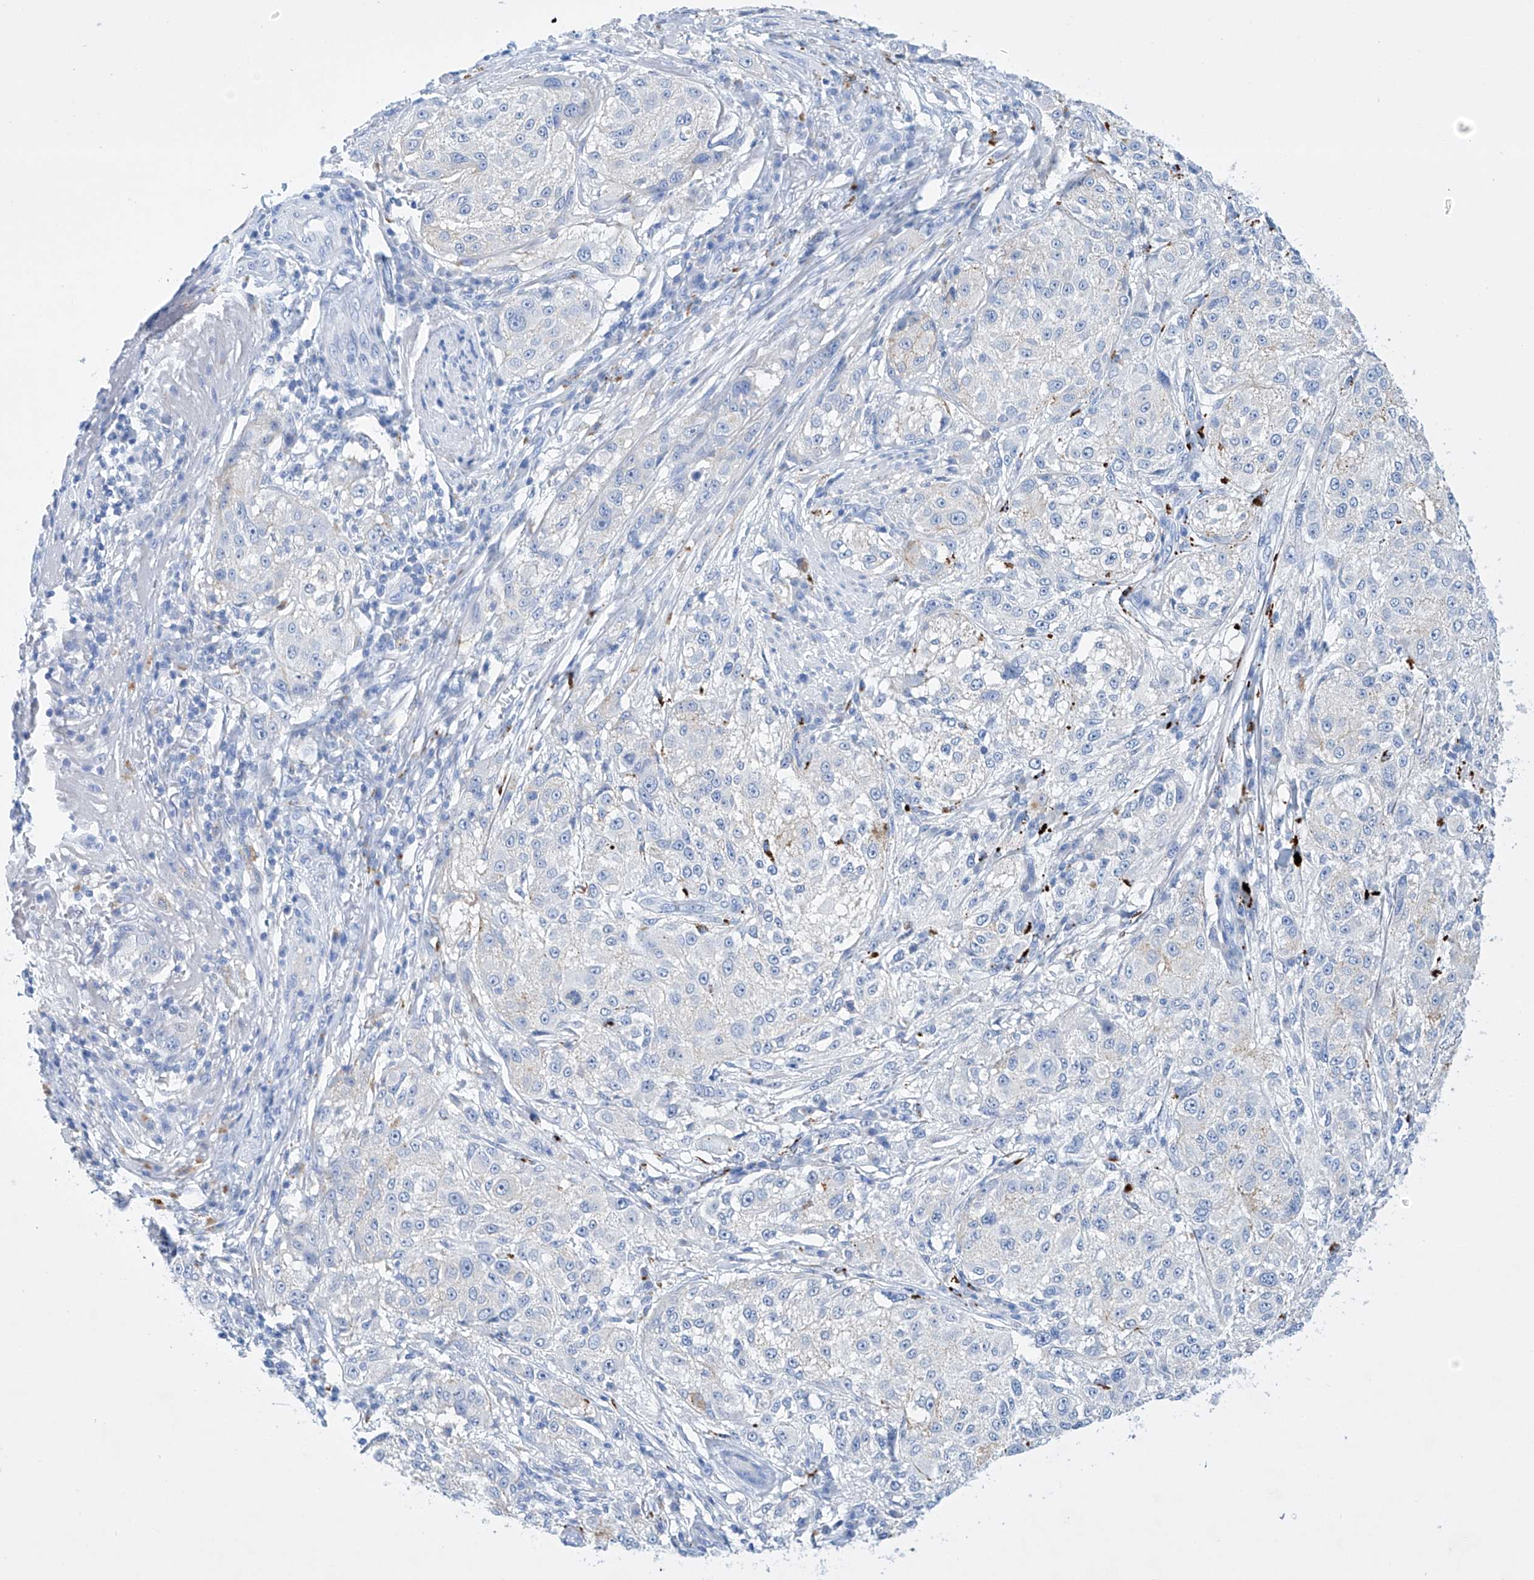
{"staining": {"intensity": "negative", "quantity": "none", "location": "none"}, "tissue": "melanoma", "cell_type": "Tumor cells", "image_type": "cancer", "snomed": [{"axis": "morphology", "description": "Necrosis, NOS"}, {"axis": "morphology", "description": "Malignant melanoma, NOS"}, {"axis": "topography", "description": "Skin"}], "caption": "A histopathology image of human melanoma is negative for staining in tumor cells. The staining is performed using DAB (3,3'-diaminobenzidine) brown chromogen with nuclei counter-stained in using hematoxylin.", "gene": "LURAP1", "patient": {"sex": "female", "age": 87}}